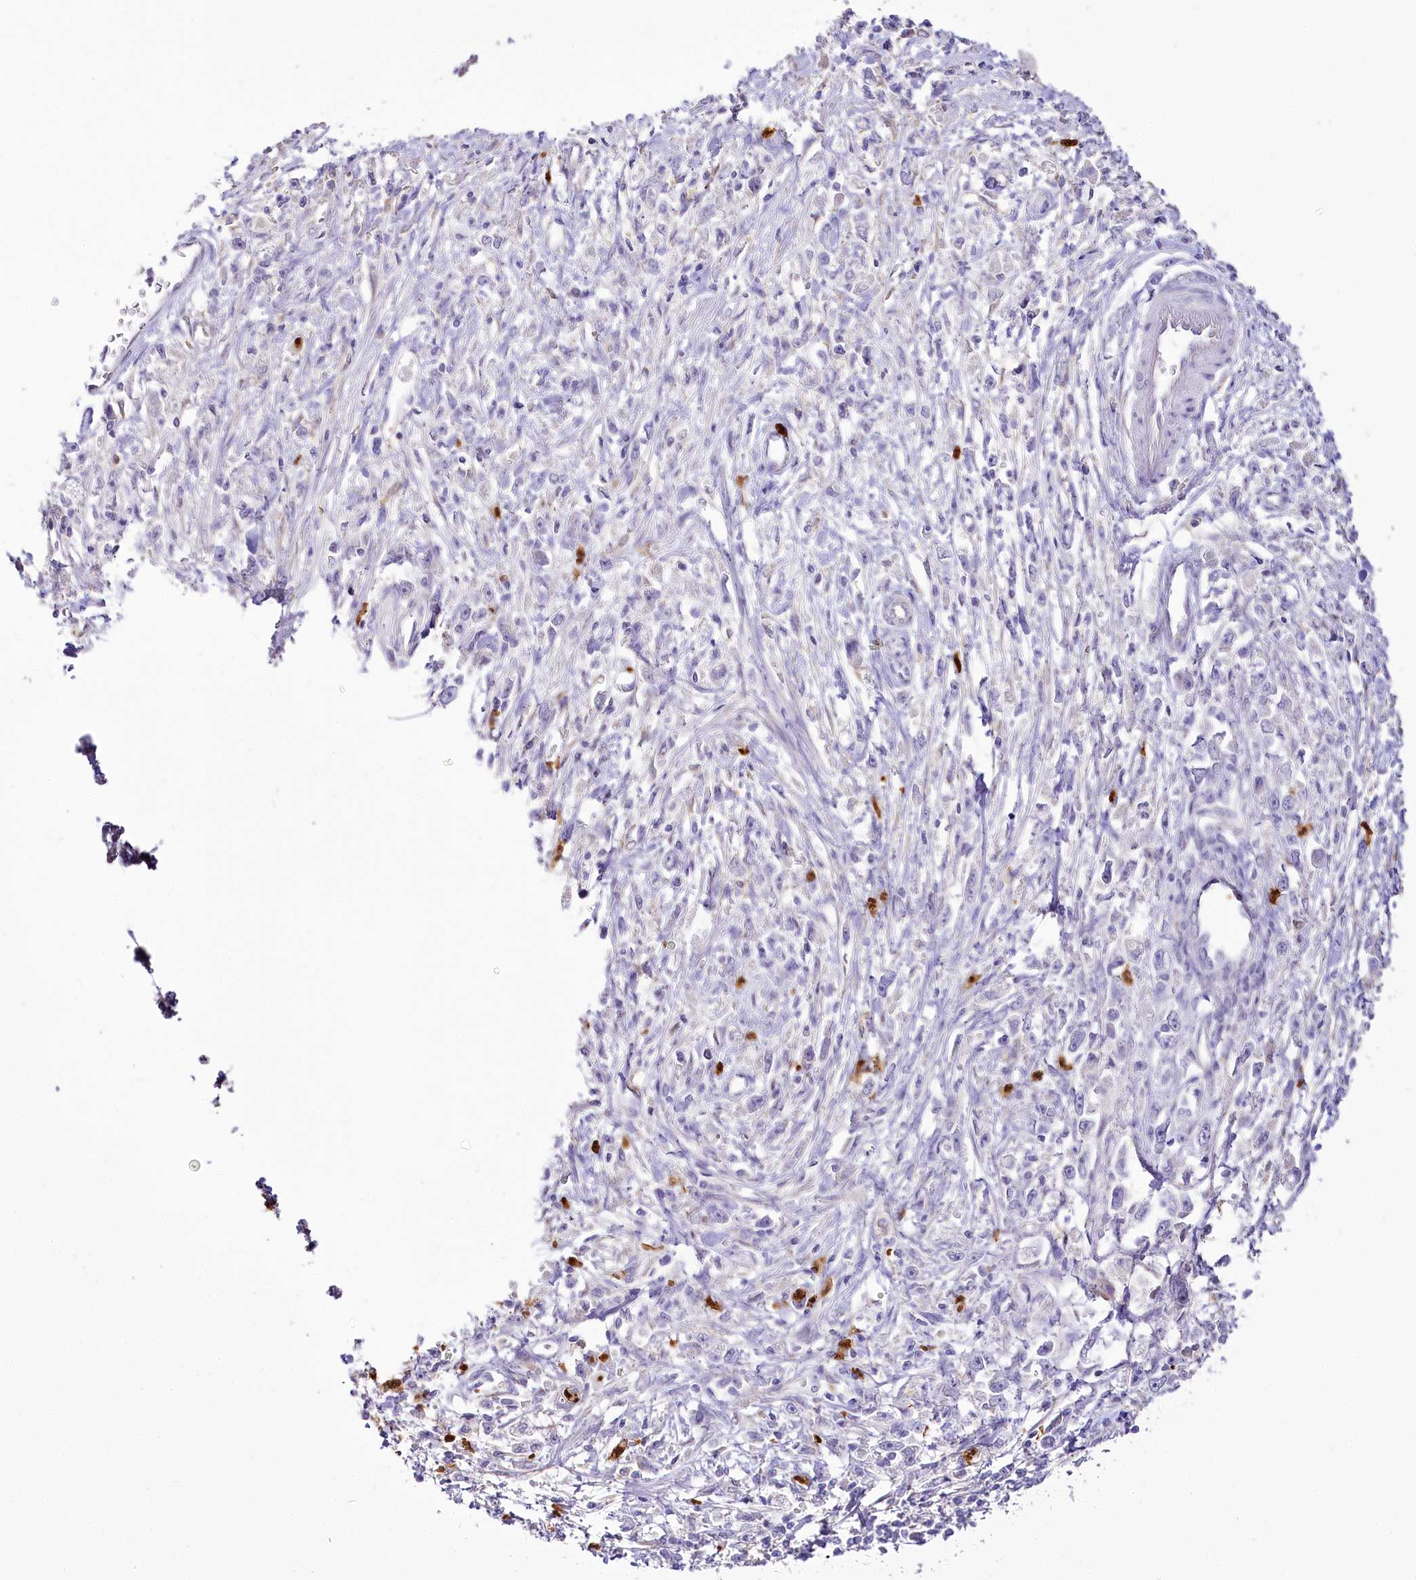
{"staining": {"intensity": "negative", "quantity": "none", "location": "none"}, "tissue": "stomach cancer", "cell_type": "Tumor cells", "image_type": "cancer", "snomed": [{"axis": "morphology", "description": "Adenocarcinoma, NOS"}, {"axis": "topography", "description": "Stomach"}], "caption": "Immunohistochemistry (IHC) of human adenocarcinoma (stomach) reveals no expression in tumor cells. (DAB immunohistochemistry (IHC) with hematoxylin counter stain).", "gene": "DPYD", "patient": {"sex": "female", "age": 59}}